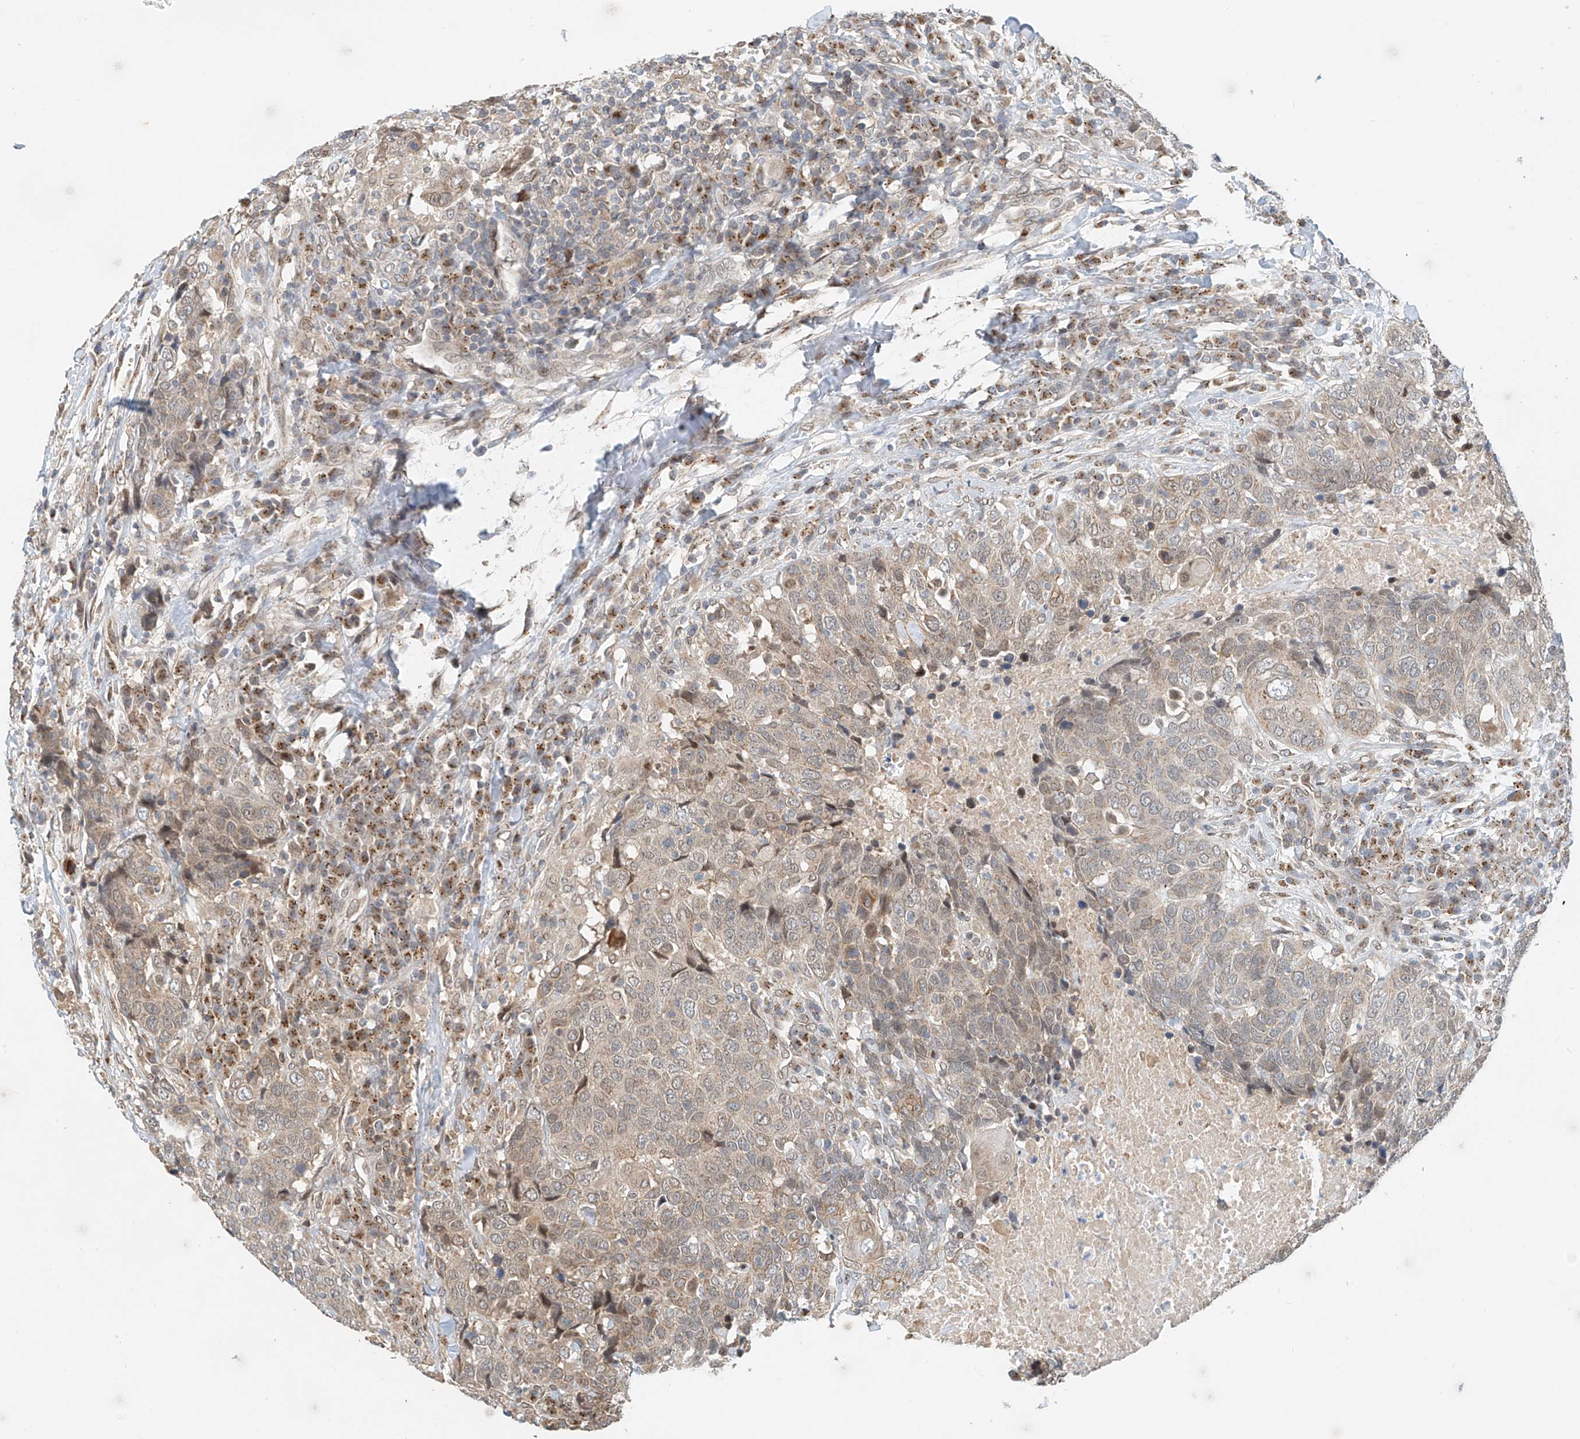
{"staining": {"intensity": "weak", "quantity": "25%-75%", "location": "cytoplasmic/membranous"}, "tissue": "head and neck cancer", "cell_type": "Tumor cells", "image_type": "cancer", "snomed": [{"axis": "morphology", "description": "Squamous cell carcinoma, NOS"}, {"axis": "topography", "description": "Head-Neck"}], "caption": "Squamous cell carcinoma (head and neck) tissue demonstrates weak cytoplasmic/membranous expression in approximately 25%-75% of tumor cells The staining is performed using DAB (3,3'-diaminobenzidine) brown chromogen to label protein expression. The nuclei are counter-stained blue using hematoxylin.", "gene": "STARD9", "patient": {"sex": "male", "age": 66}}